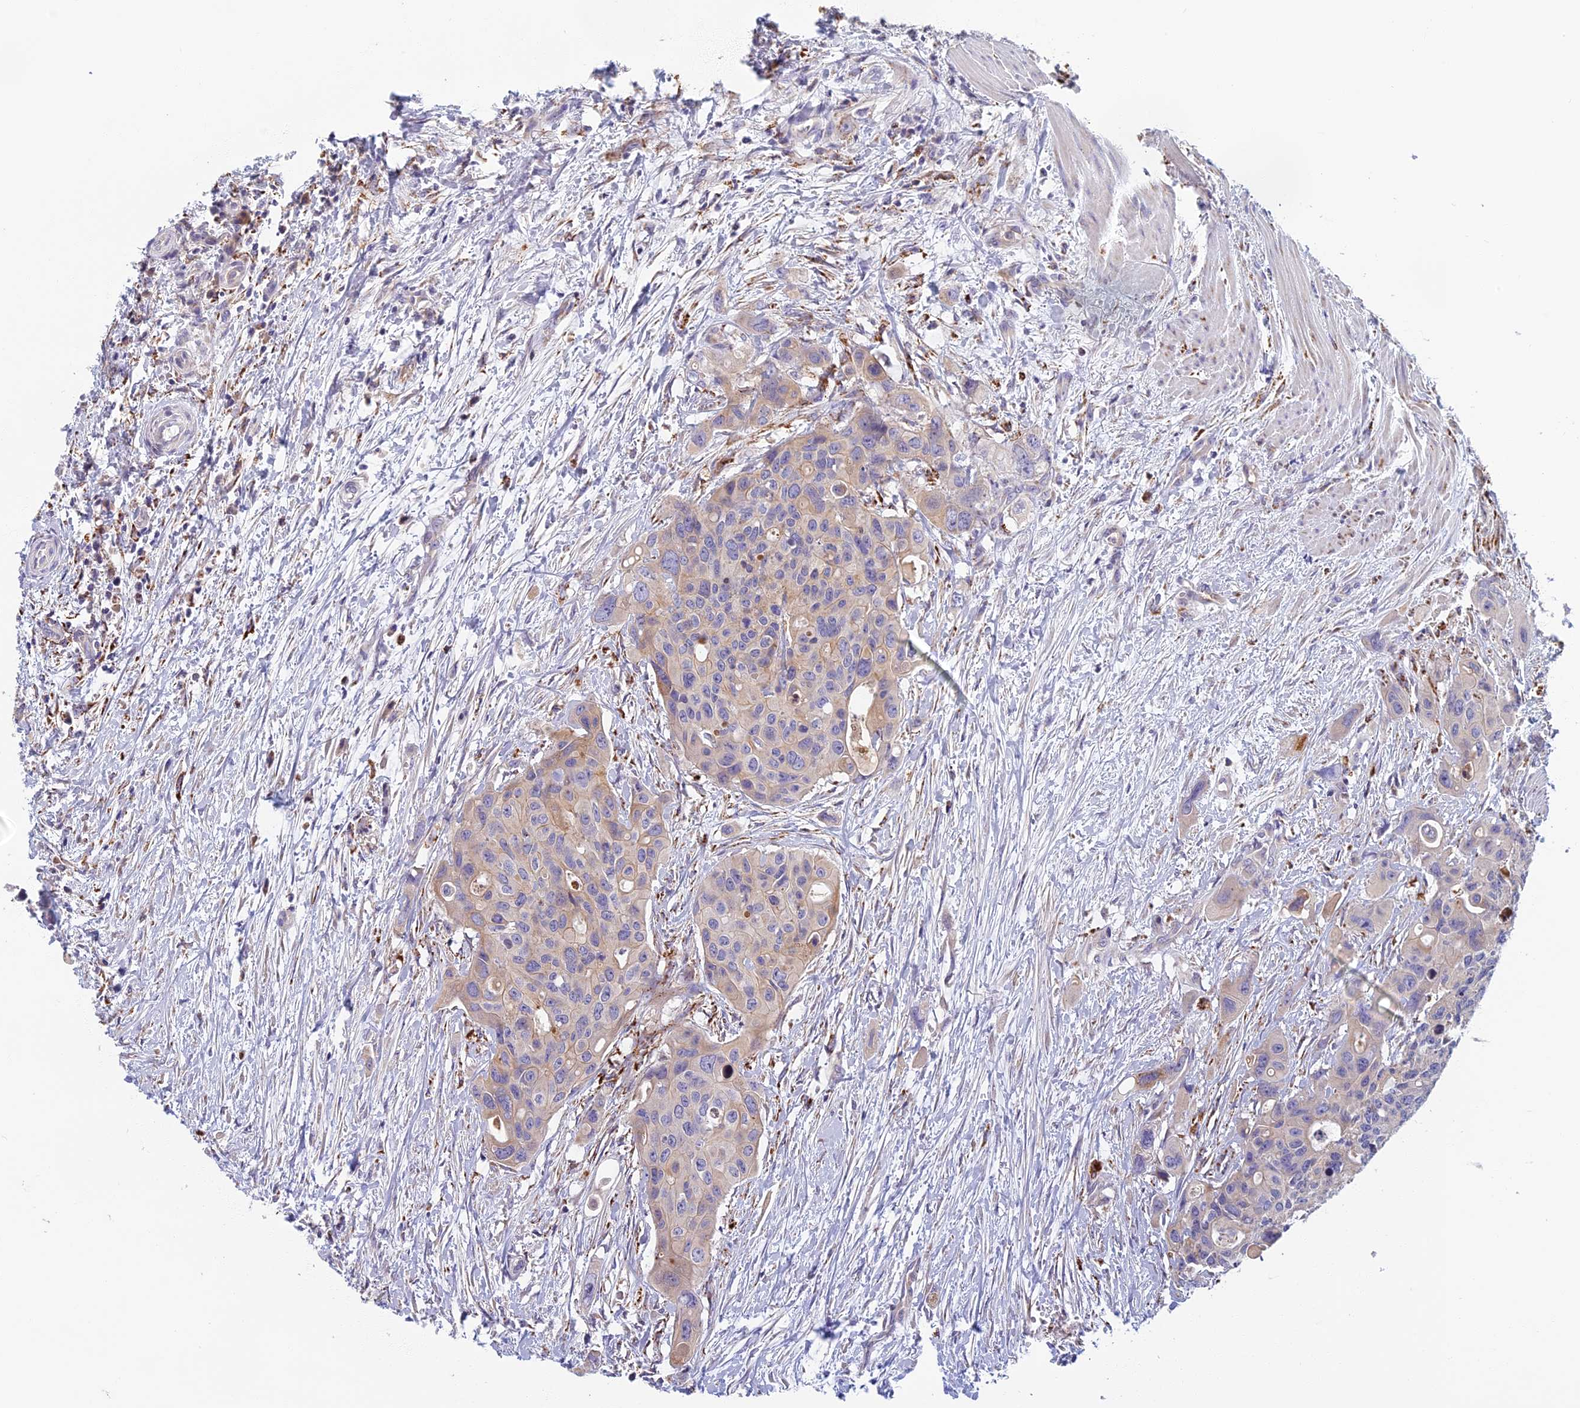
{"staining": {"intensity": "moderate", "quantity": "<25%", "location": "cytoplasmic/membranous"}, "tissue": "colorectal cancer", "cell_type": "Tumor cells", "image_type": "cancer", "snomed": [{"axis": "morphology", "description": "Adenocarcinoma, NOS"}, {"axis": "topography", "description": "Colon"}], "caption": "Moderate cytoplasmic/membranous protein expression is seen in about <25% of tumor cells in adenocarcinoma (colorectal). Using DAB (3,3'-diaminobenzidine) (brown) and hematoxylin (blue) stains, captured at high magnification using brightfield microscopy.", "gene": "SEMA7A", "patient": {"sex": "male", "age": 77}}